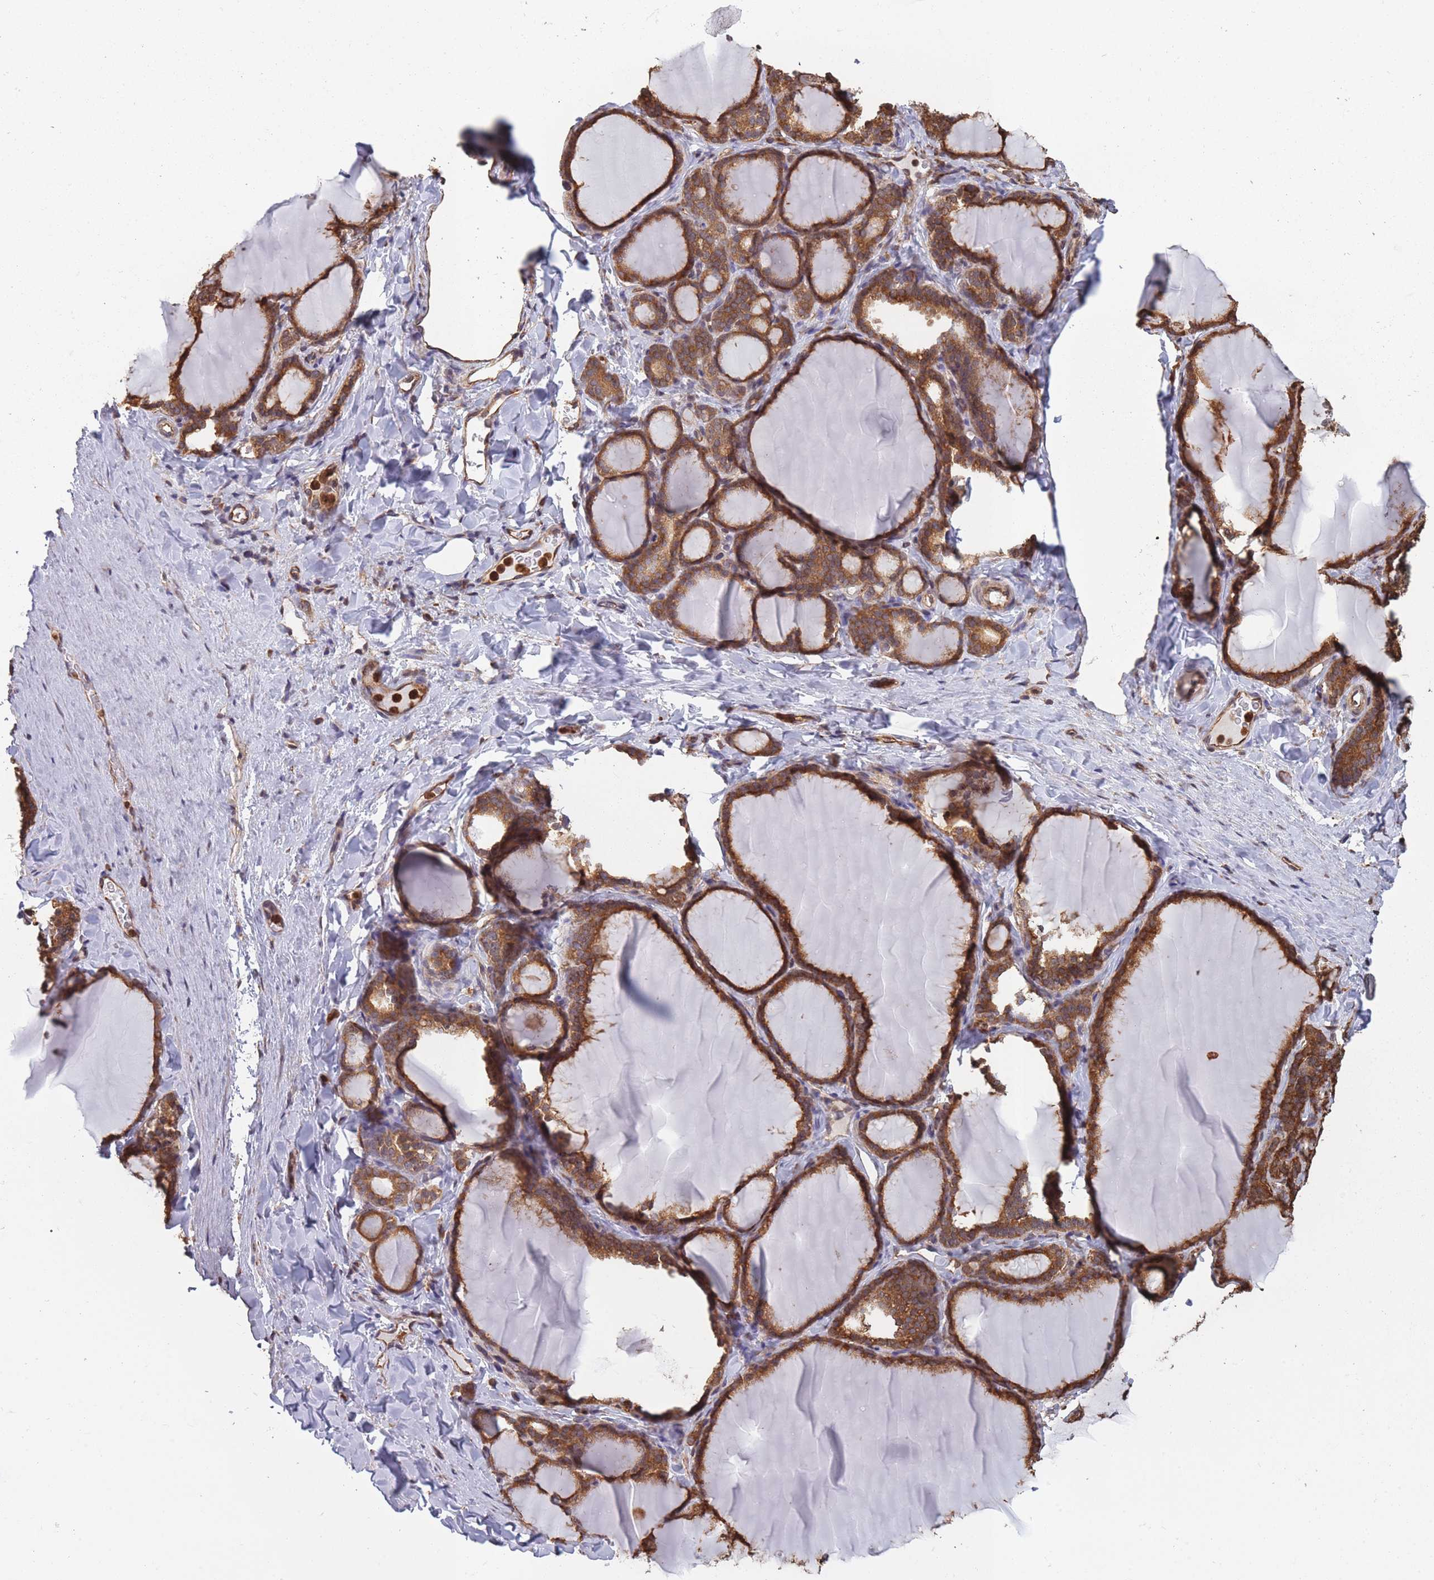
{"staining": {"intensity": "moderate", "quantity": ">75%", "location": "cytoplasmic/membranous"}, "tissue": "thyroid gland", "cell_type": "Glandular cells", "image_type": "normal", "snomed": [{"axis": "morphology", "description": "Normal tissue, NOS"}, {"axis": "topography", "description": "Thyroid gland"}], "caption": "Immunohistochemistry of unremarkable thyroid gland demonstrates medium levels of moderate cytoplasmic/membranous expression in approximately >75% of glandular cells.", "gene": "ARL13B", "patient": {"sex": "female", "age": 31}}